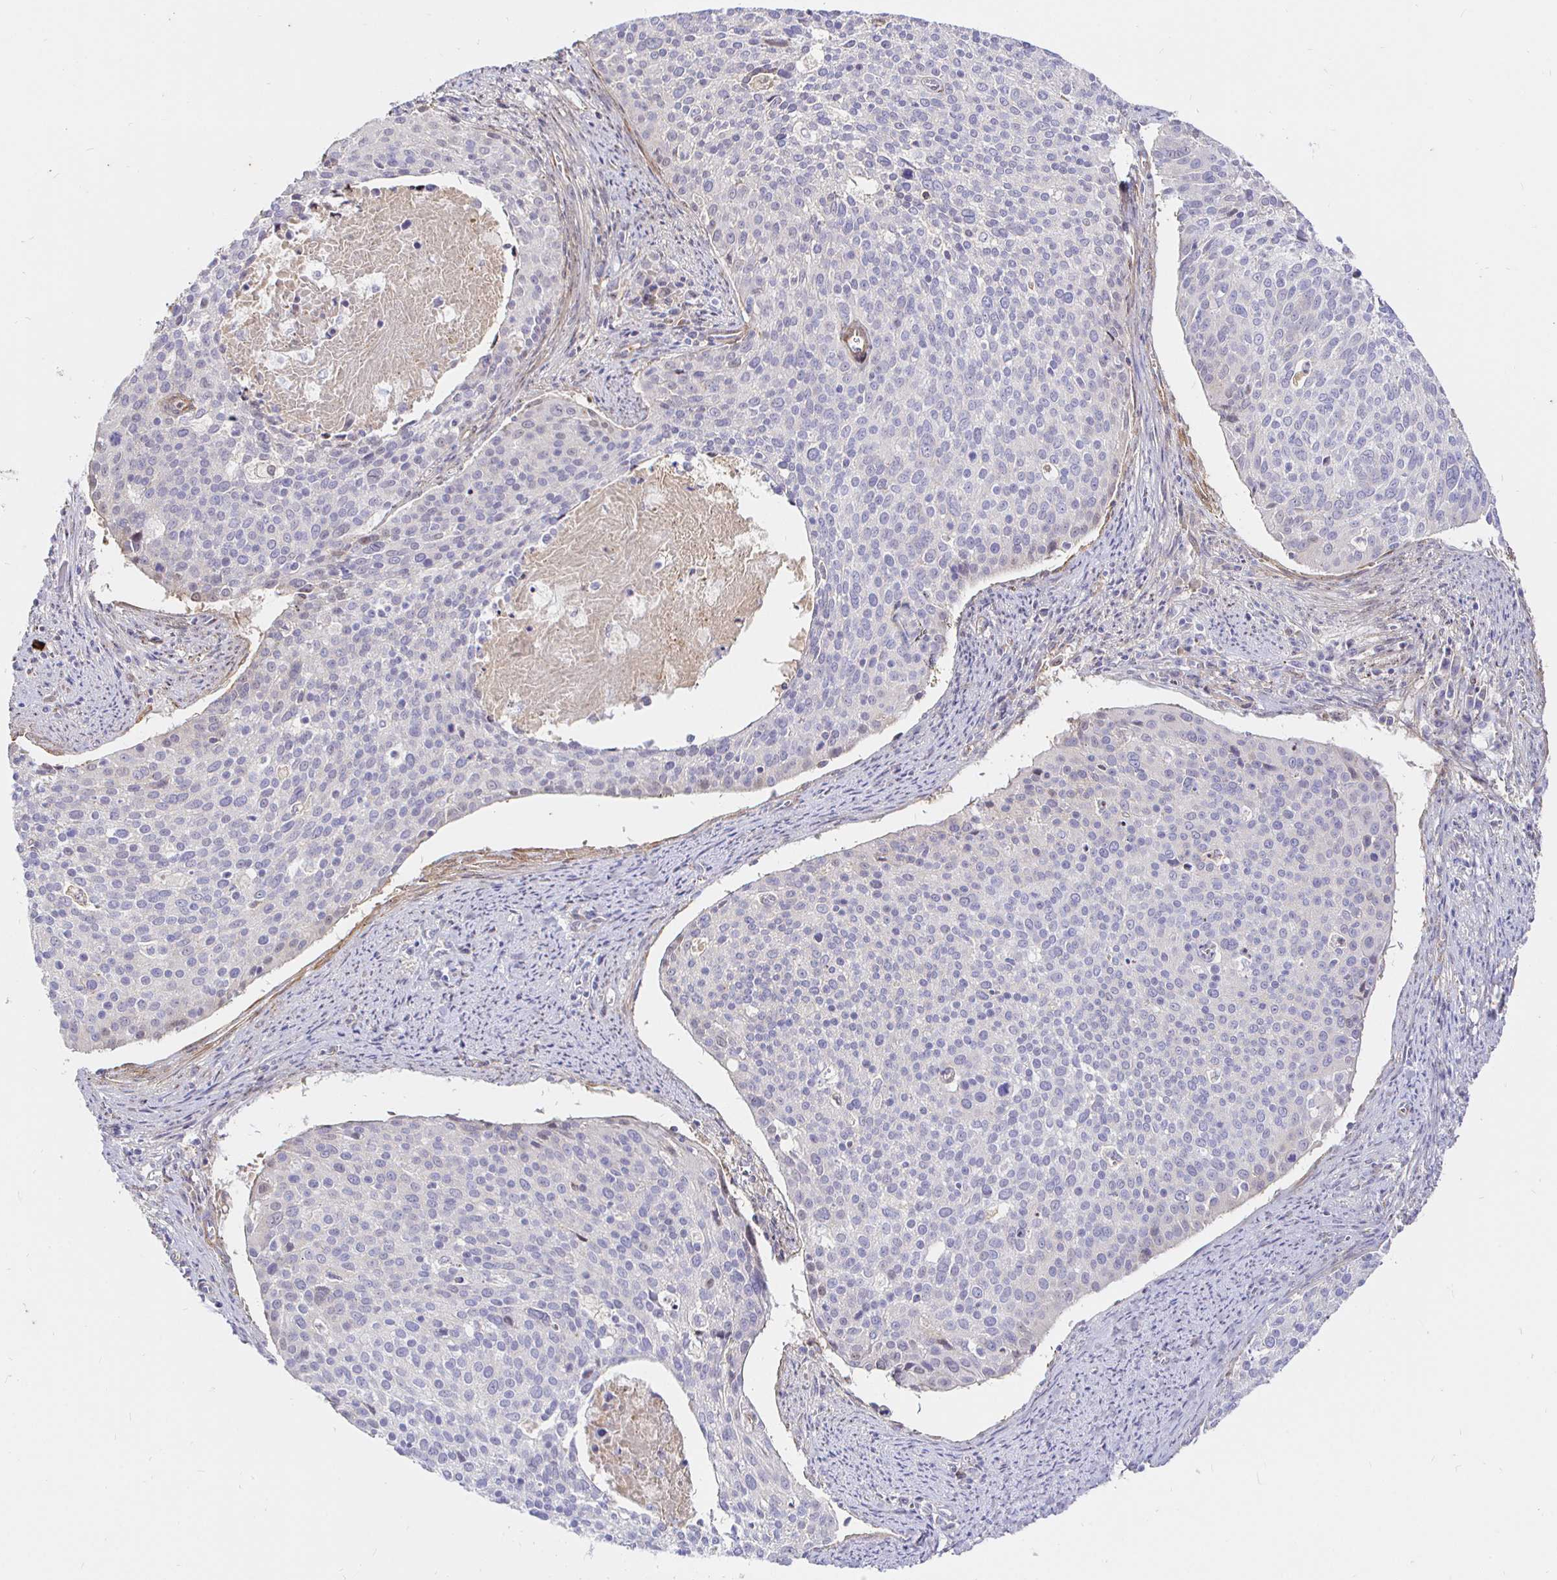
{"staining": {"intensity": "negative", "quantity": "none", "location": "none"}, "tissue": "cervical cancer", "cell_type": "Tumor cells", "image_type": "cancer", "snomed": [{"axis": "morphology", "description": "Squamous cell carcinoma, NOS"}, {"axis": "topography", "description": "Cervix"}], "caption": "The image reveals no staining of tumor cells in cervical squamous cell carcinoma. The staining is performed using DAB (3,3'-diaminobenzidine) brown chromogen with nuclei counter-stained in using hematoxylin.", "gene": "PALM2AKAP2", "patient": {"sex": "female", "age": 39}}